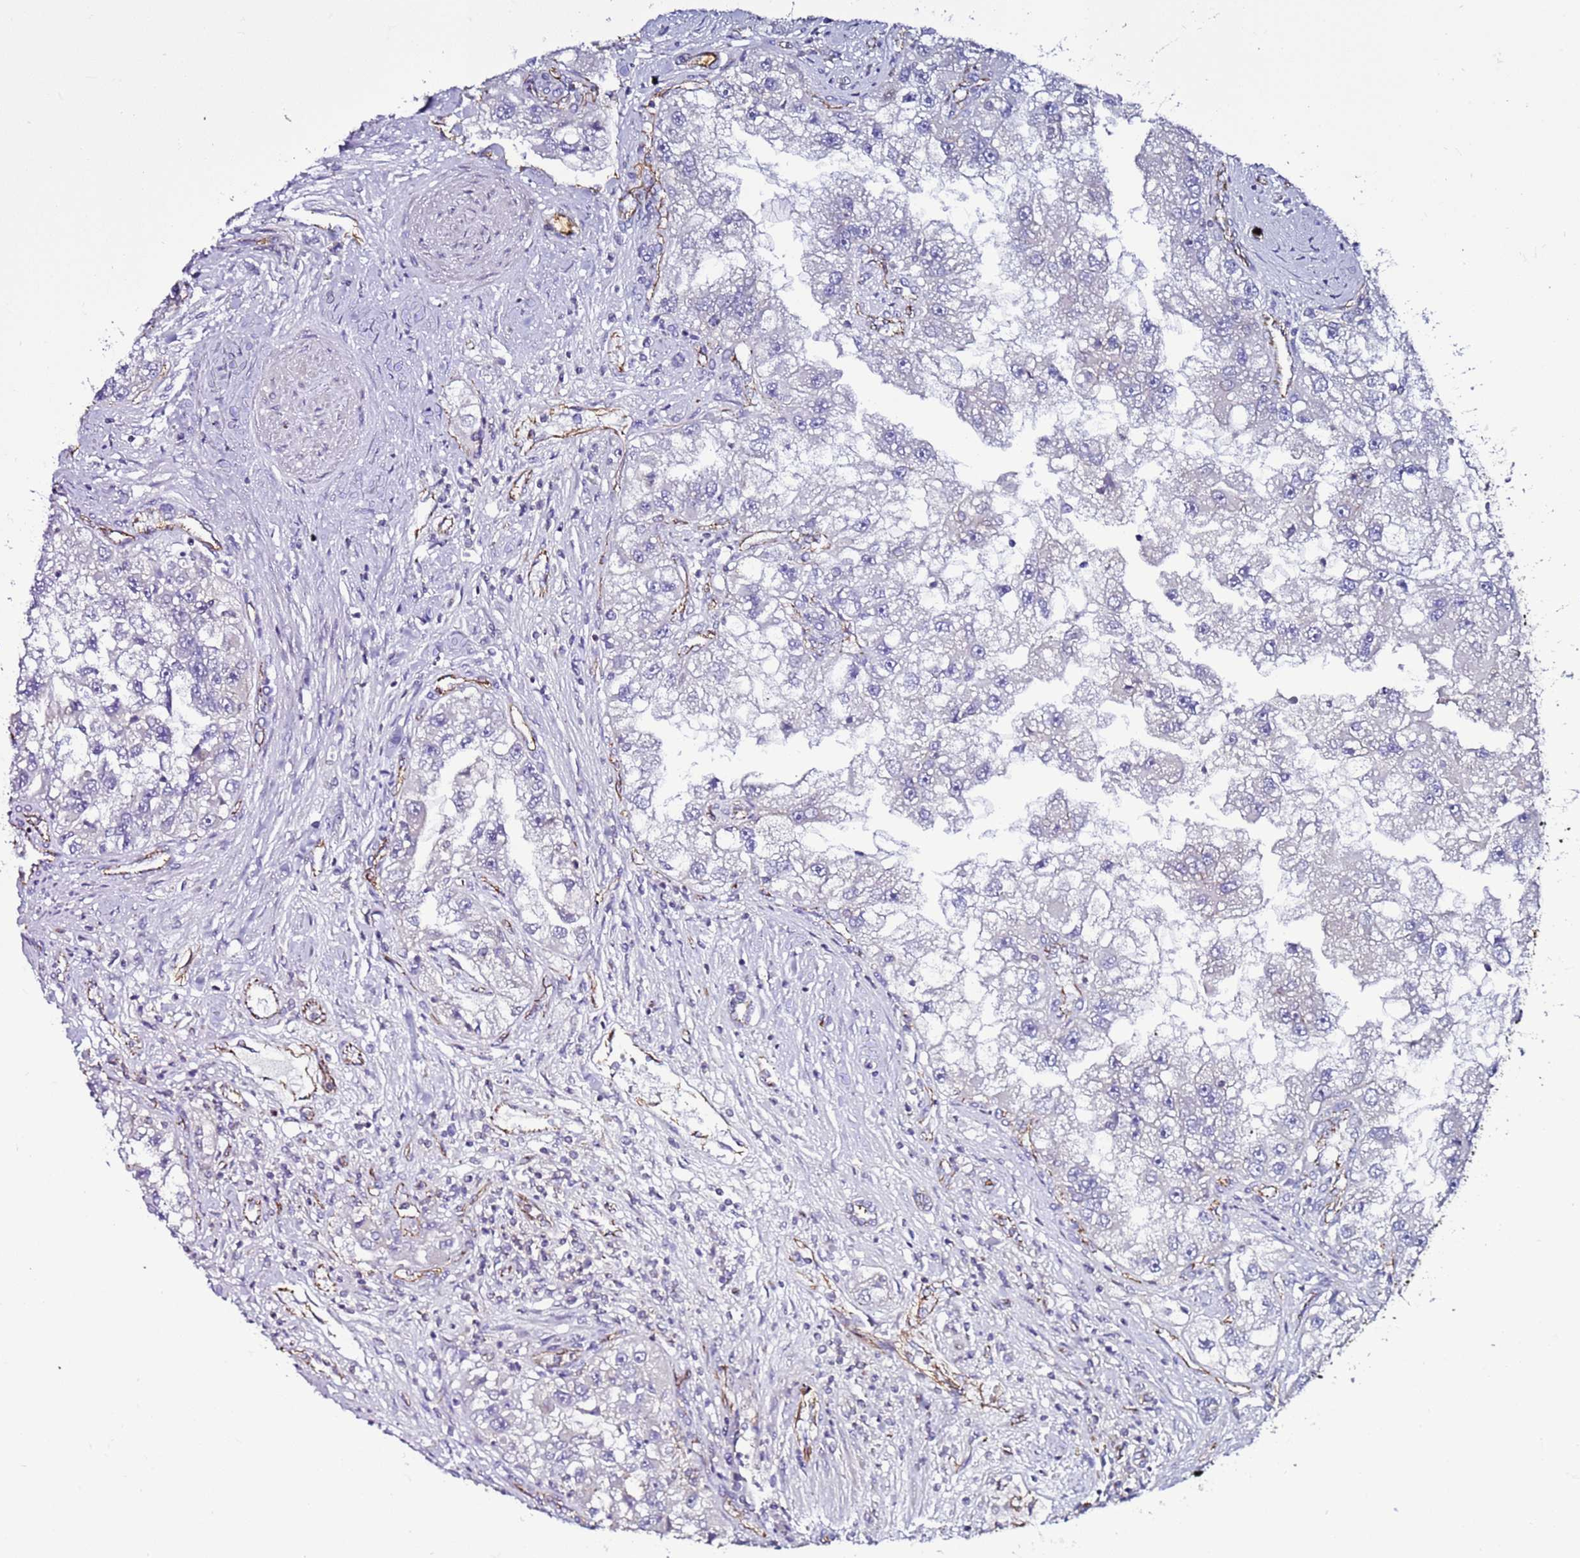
{"staining": {"intensity": "negative", "quantity": "none", "location": "none"}, "tissue": "renal cancer", "cell_type": "Tumor cells", "image_type": "cancer", "snomed": [{"axis": "morphology", "description": "Adenocarcinoma, NOS"}, {"axis": "topography", "description": "Kidney"}], "caption": "IHC micrograph of human adenocarcinoma (renal) stained for a protein (brown), which shows no expression in tumor cells.", "gene": "TENM3", "patient": {"sex": "male", "age": 63}}